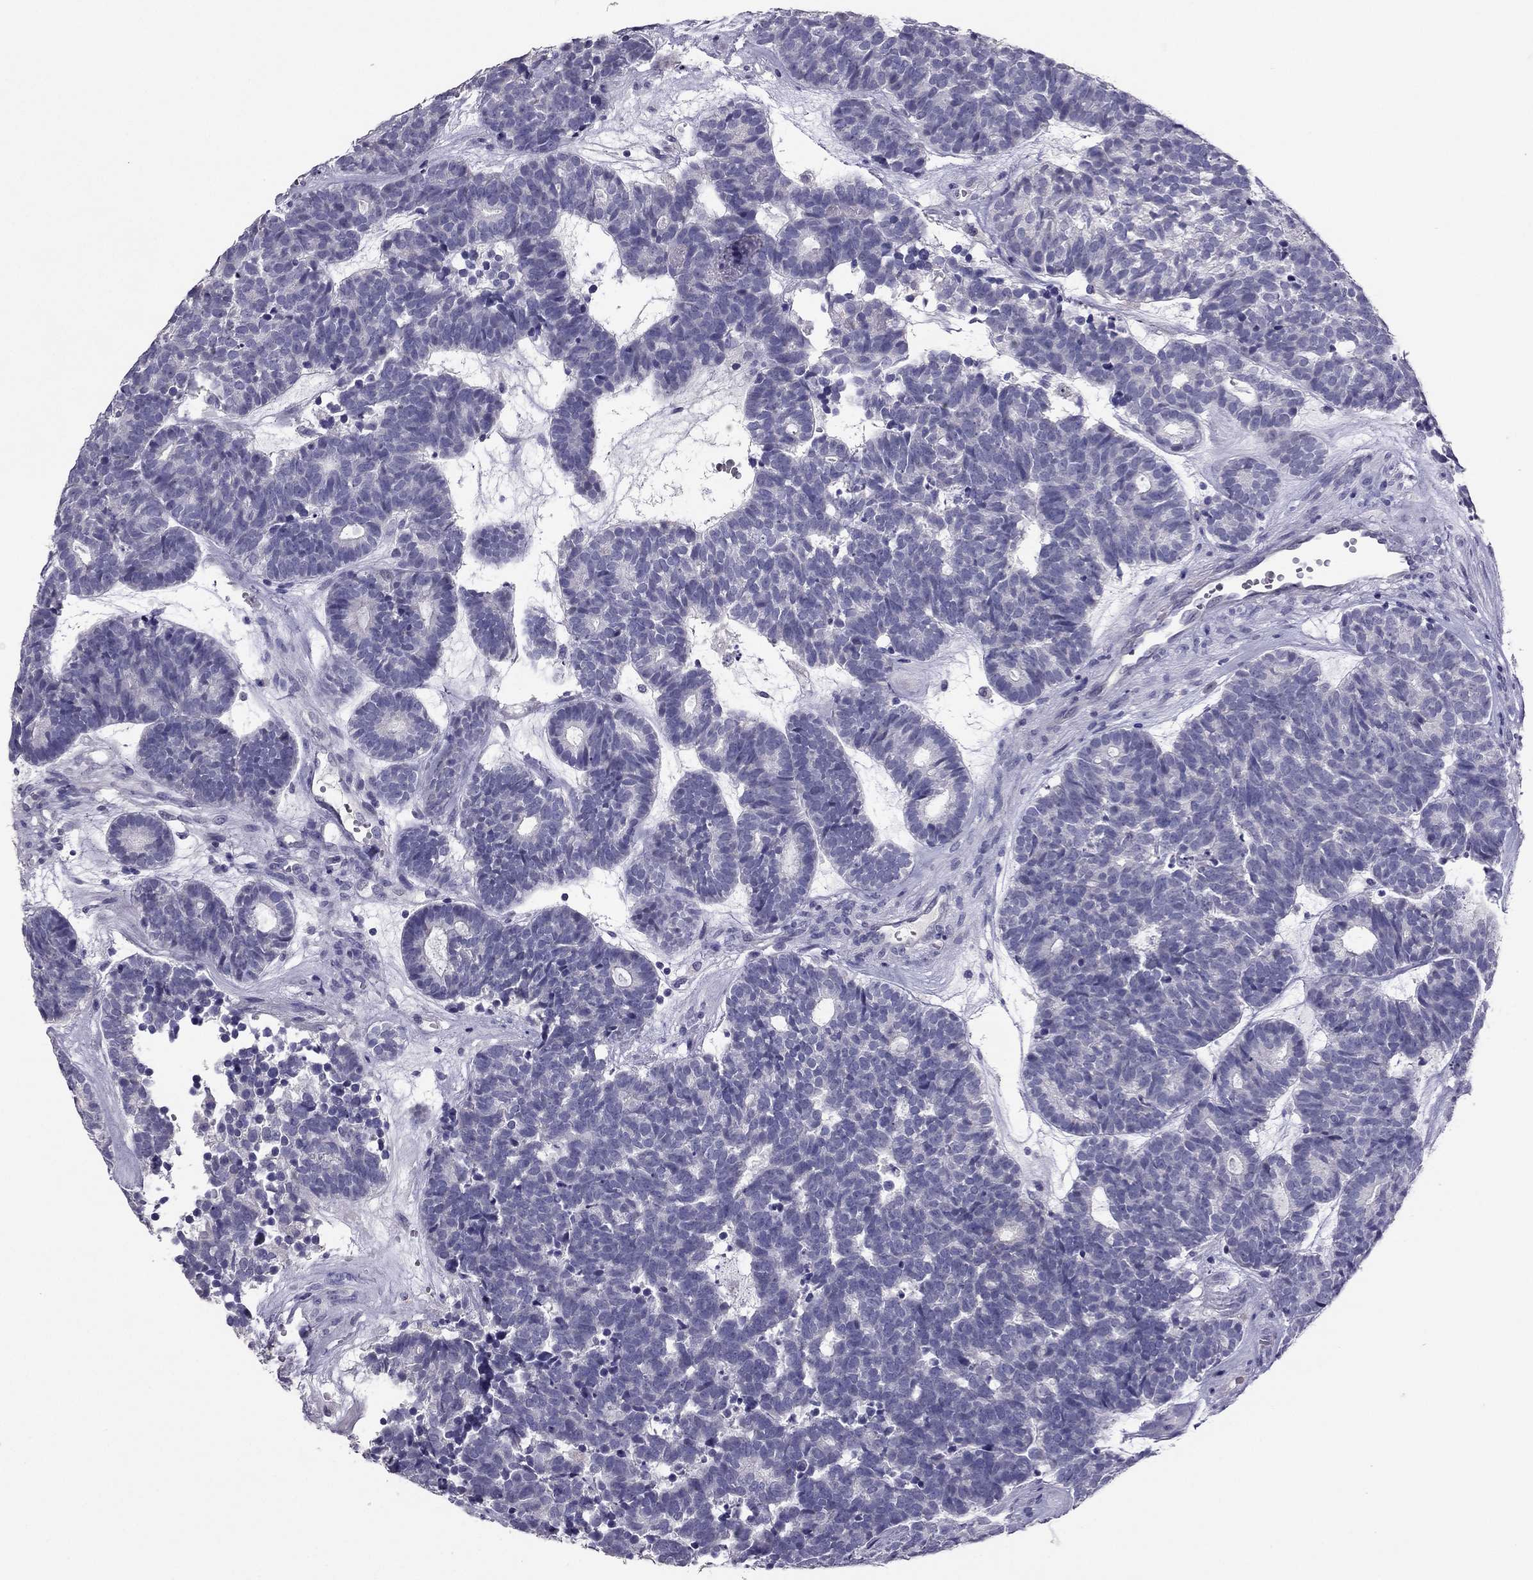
{"staining": {"intensity": "negative", "quantity": "none", "location": "none"}, "tissue": "head and neck cancer", "cell_type": "Tumor cells", "image_type": "cancer", "snomed": [{"axis": "morphology", "description": "Adenocarcinoma, NOS"}, {"axis": "topography", "description": "Head-Neck"}], "caption": "This is an immunohistochemistry (IHC) micrograph of adenocarcinoma (head and neck). There is no staining in tumor cells.", "gene": "RHO", "patient": {"sex": "female", "age": 81}}